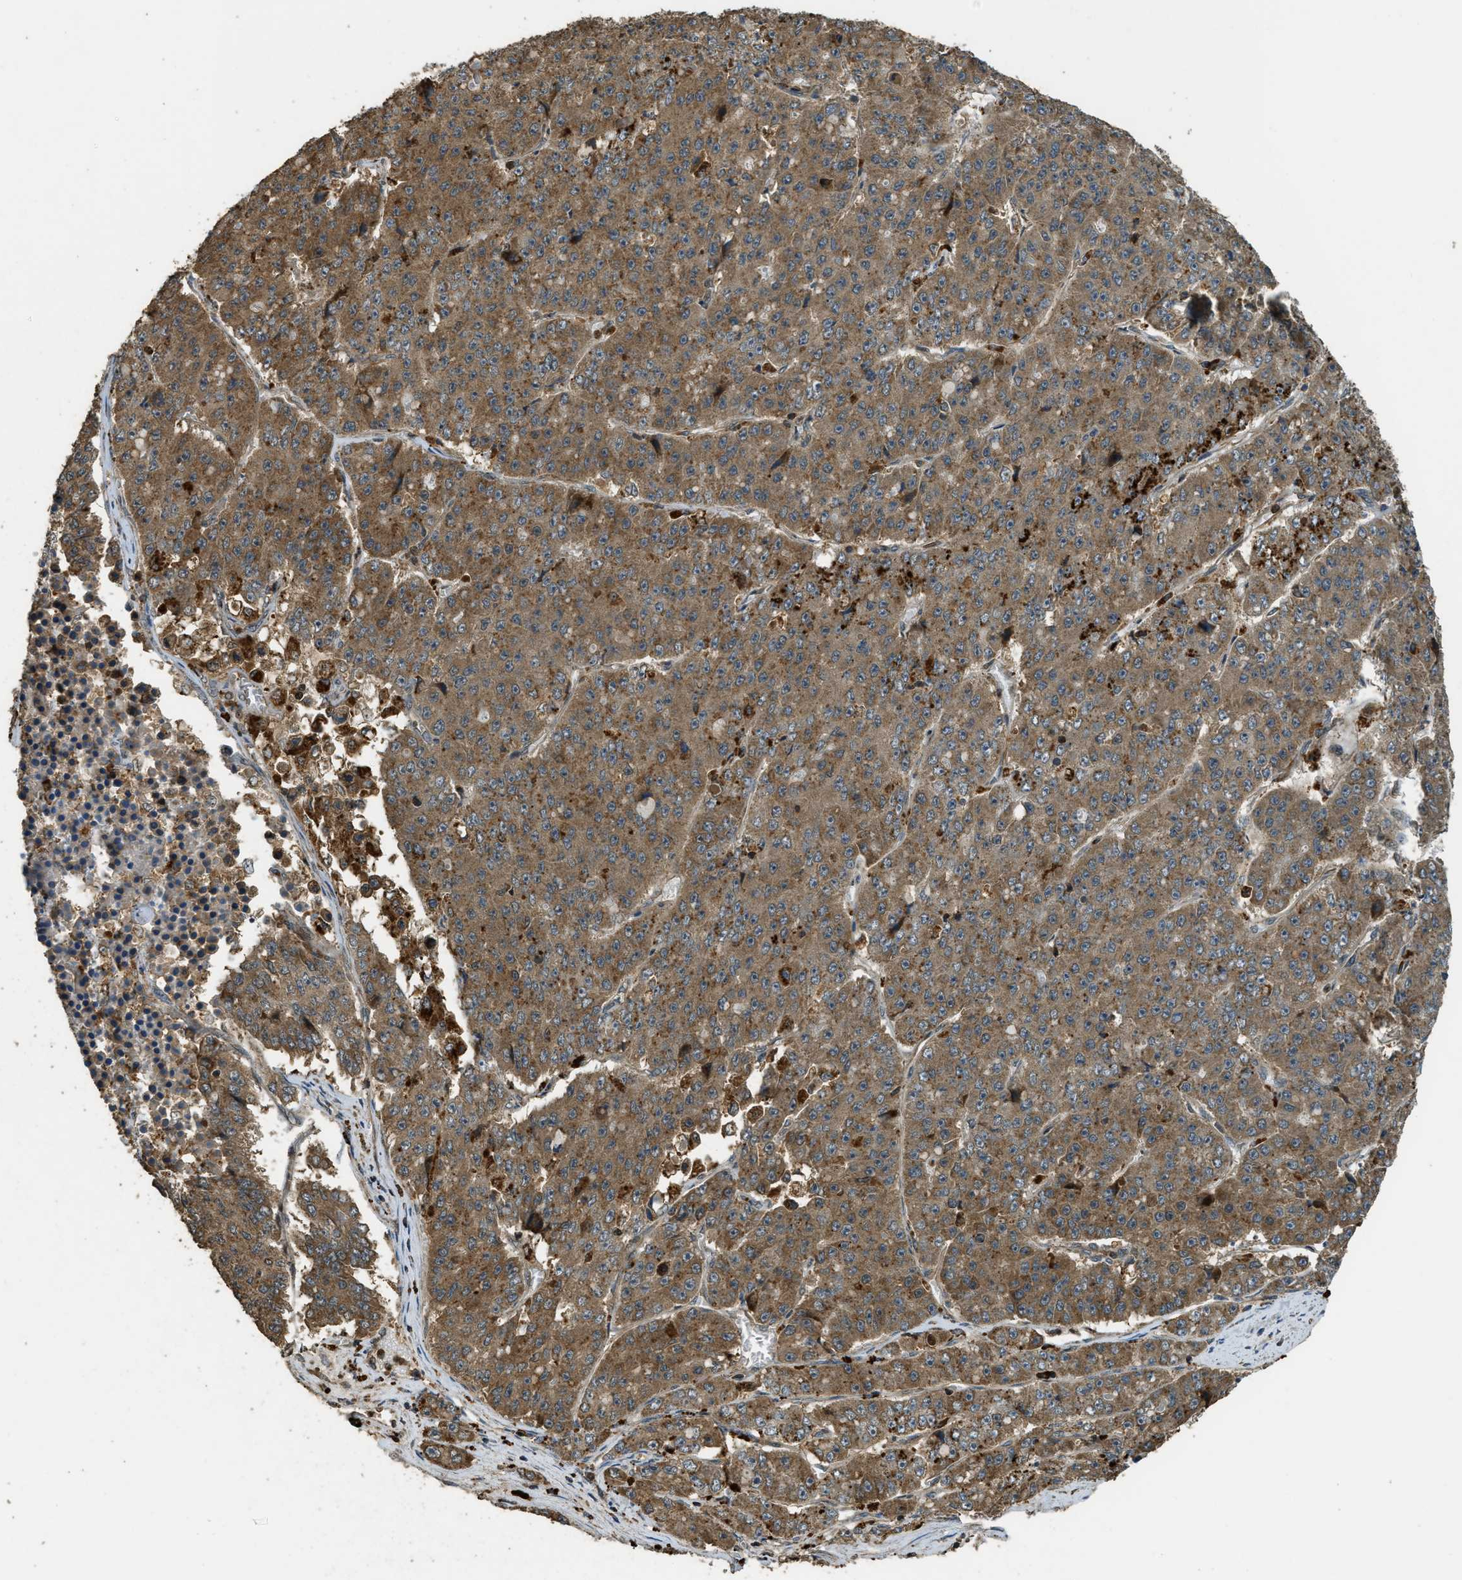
{"staining": {"intensity": "moderate", "quantity": ">75%", "location": "cytoplasmic/membranous"}, "tissue": "pancreatic cancer", "cell_type": "Tumor cells", "image_type": "cancer", "snomed": [{"axis": "morphology", "description": "Adenocarcinoma, NOS"}, {"axis": "topography", "description": "Pancreas"}], "caption": "The immunohistochemical stain shows moderate cytoplasmic/membranous staining in tumor cells of pancreatic adenocarcinoma tissue. (DAB IHC with brightfield microscopy, high magnification).", "gene": "PPP6R3", "patient": {"sex": "male", "age": 50}}